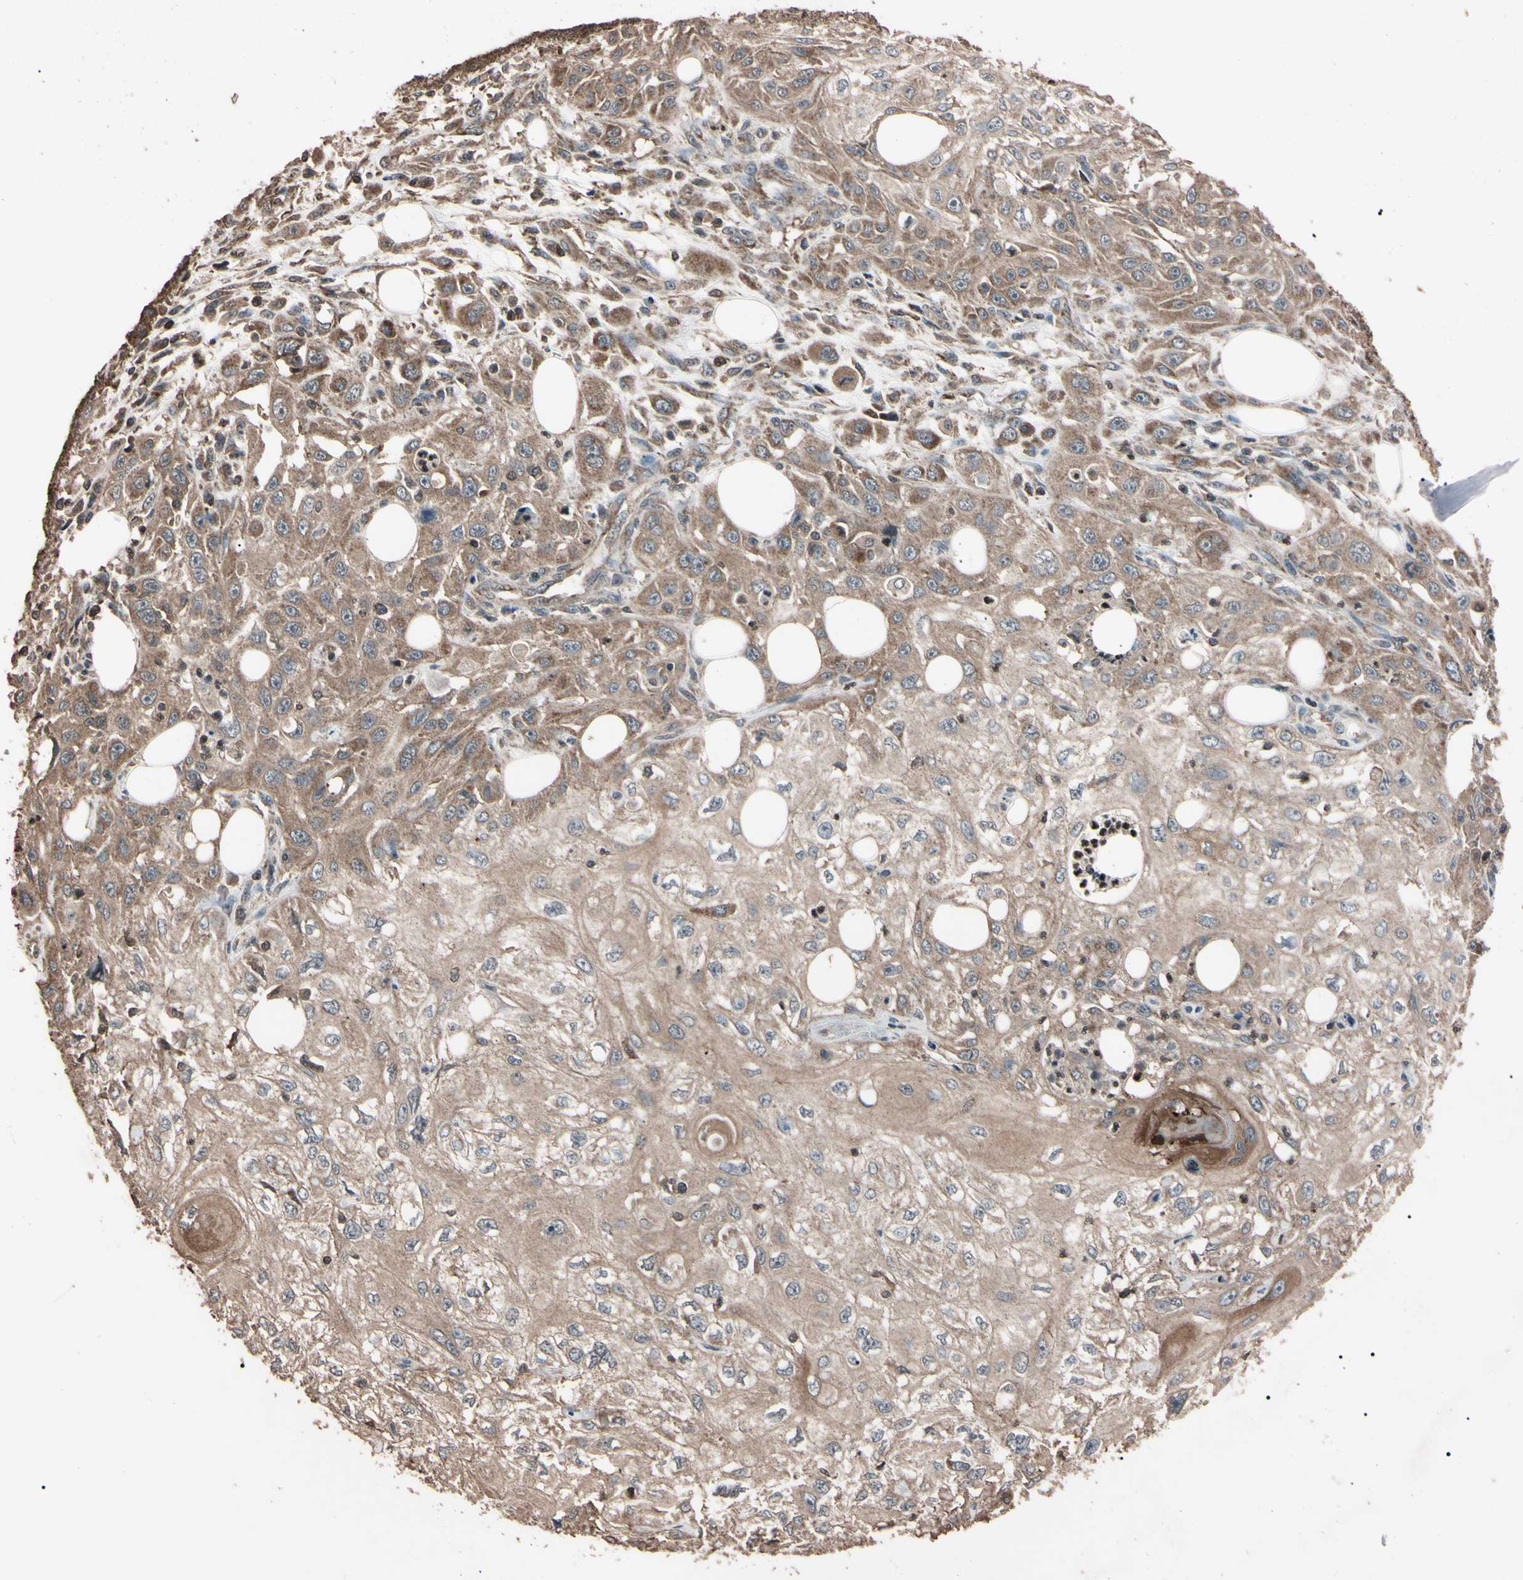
{"staining": {"intensity": "moderate", "quantity": "25%-75%", "location": "cytoplasmic/membranous"}, "tissue": "skin cancer", "cell_type": "Tumor cells", "image_type": "cancer", "snomed": [{"axis": "morphology", "description": "Squamous cell carcinoma, NOS"}, {"axis": "topography", "description": "Skin"}], "caption": "Immunohistochemical staining of skin cancer exhibits moderate cytoplasmic/membranous protein positivity in about 25%-75% of tumor cells.", "gene": "TNFRSF1A", "patient": {"sex": "male", "age": 75}}